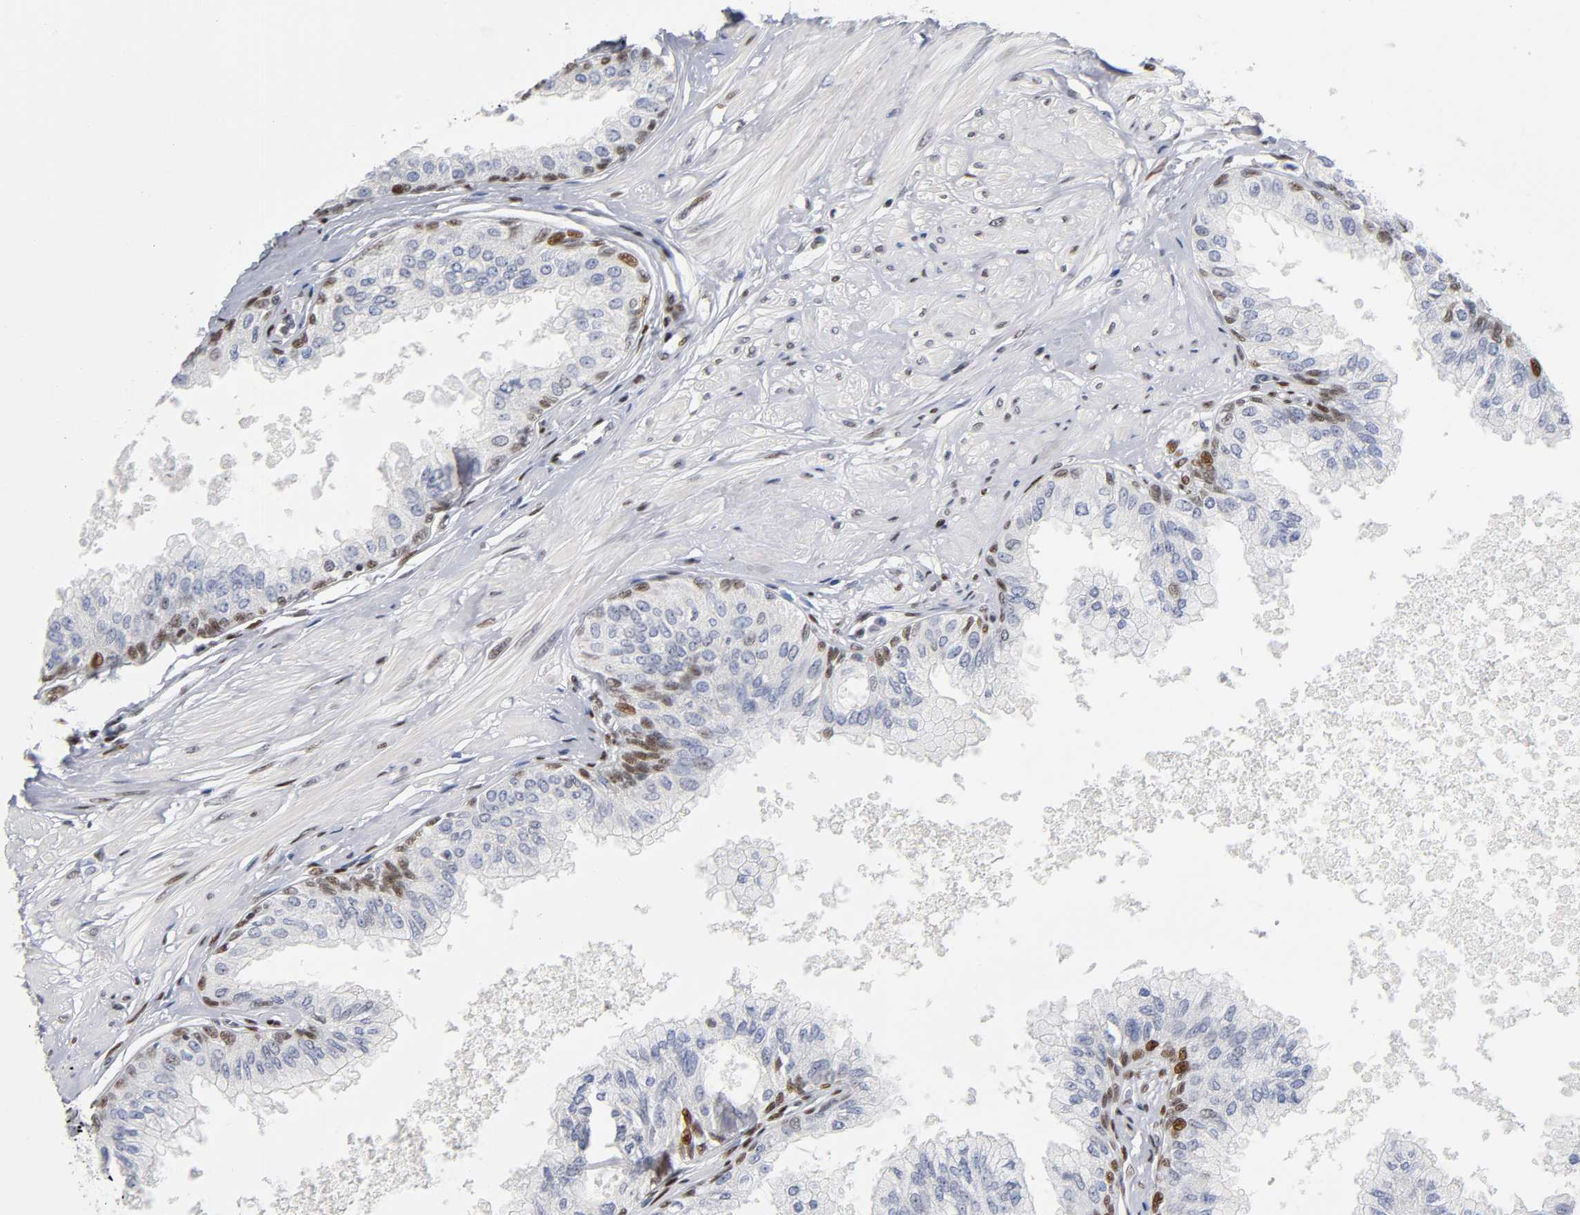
{"staining": {"intensity": "moderate", "quantity": "25%-75%", "location": "nuclear"}, "tissue": "prostate", "cell_type": "Glandular cells", "image_type": "normal", "snomed": [{"axis": "morphology", "description": "Normal tissue, NOS"}, {"axis": "topography", "description": "Prostate"}, {"axis": "topography", "description": "Seminal veicle"}], "caption": "Immunohistochemistry (DAB (3,3'-diaminobenzidine)) staining of benign prostate reveals moderate nuclear protein staining in about 25%-75% of glandular cells. (brown staining indicates protein expression, while blue staining denotes nuclei).", "gene": "SP3", "patient": {"sex": "male", "age": 60}}